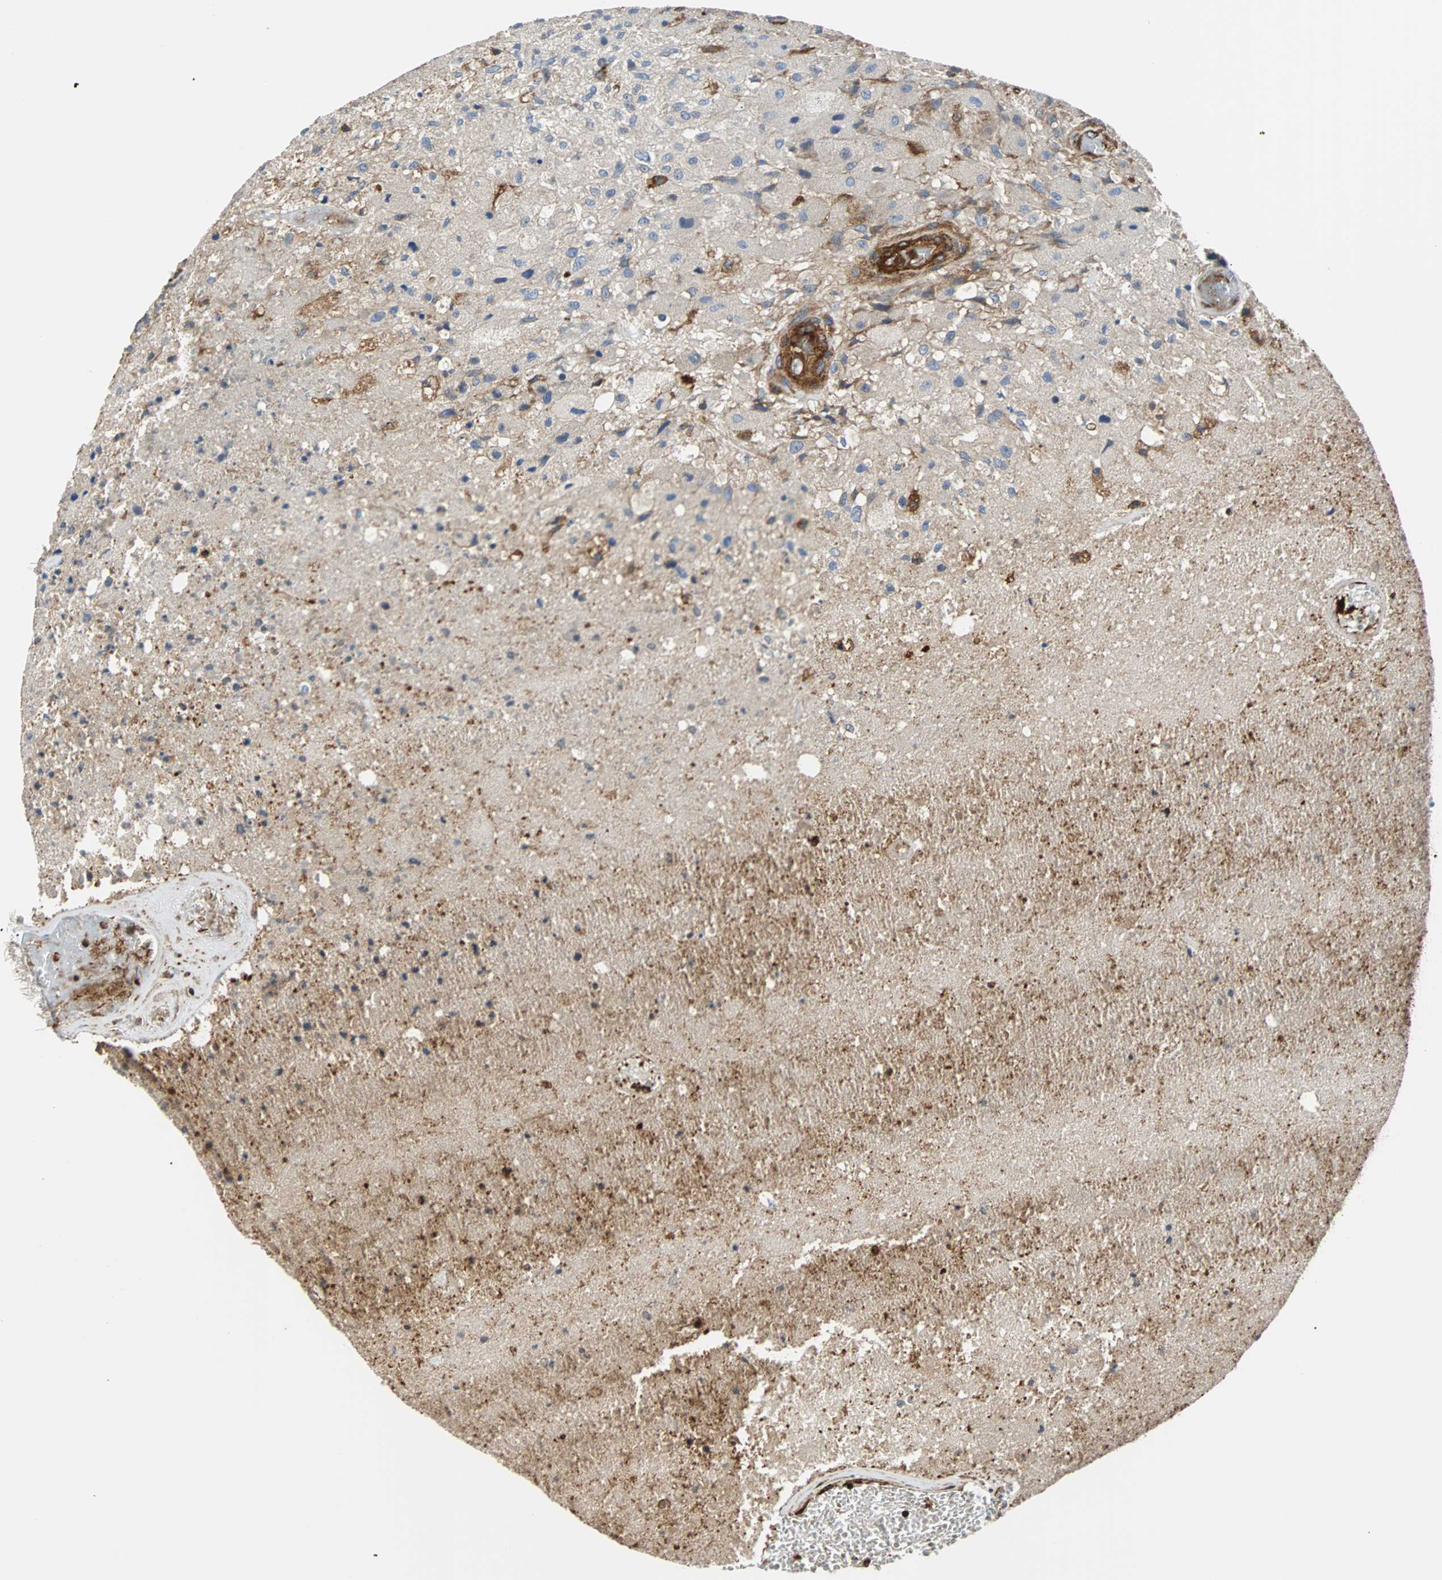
{"staining": {"intensity": "negative", "quantity": "none", "location": "none"}, "tissue": "glioma", "cell_type": "Tumor cells", "image_type": "cancer", "snomed": [{"axis": "morphology", "description": "Normal tissue, NOS"}, {"axis": "morphology", "description": "Glioma, malignant, High grade"}, {"axis": "topography", "description": "Cerebral cortex"}], "caption": "A micrograph of malignant glioma (high-grade) stained for a protein demonstrates no brown staining in tumor cells. (Stains: DAB (3,3'-diaminobenzidine) IHC with hematoxylin counter stain, Microscopy: brightfield microscopy at high magnification).", "gene": "PLCG2", "patient": {"sex": "male", "age": 77}}